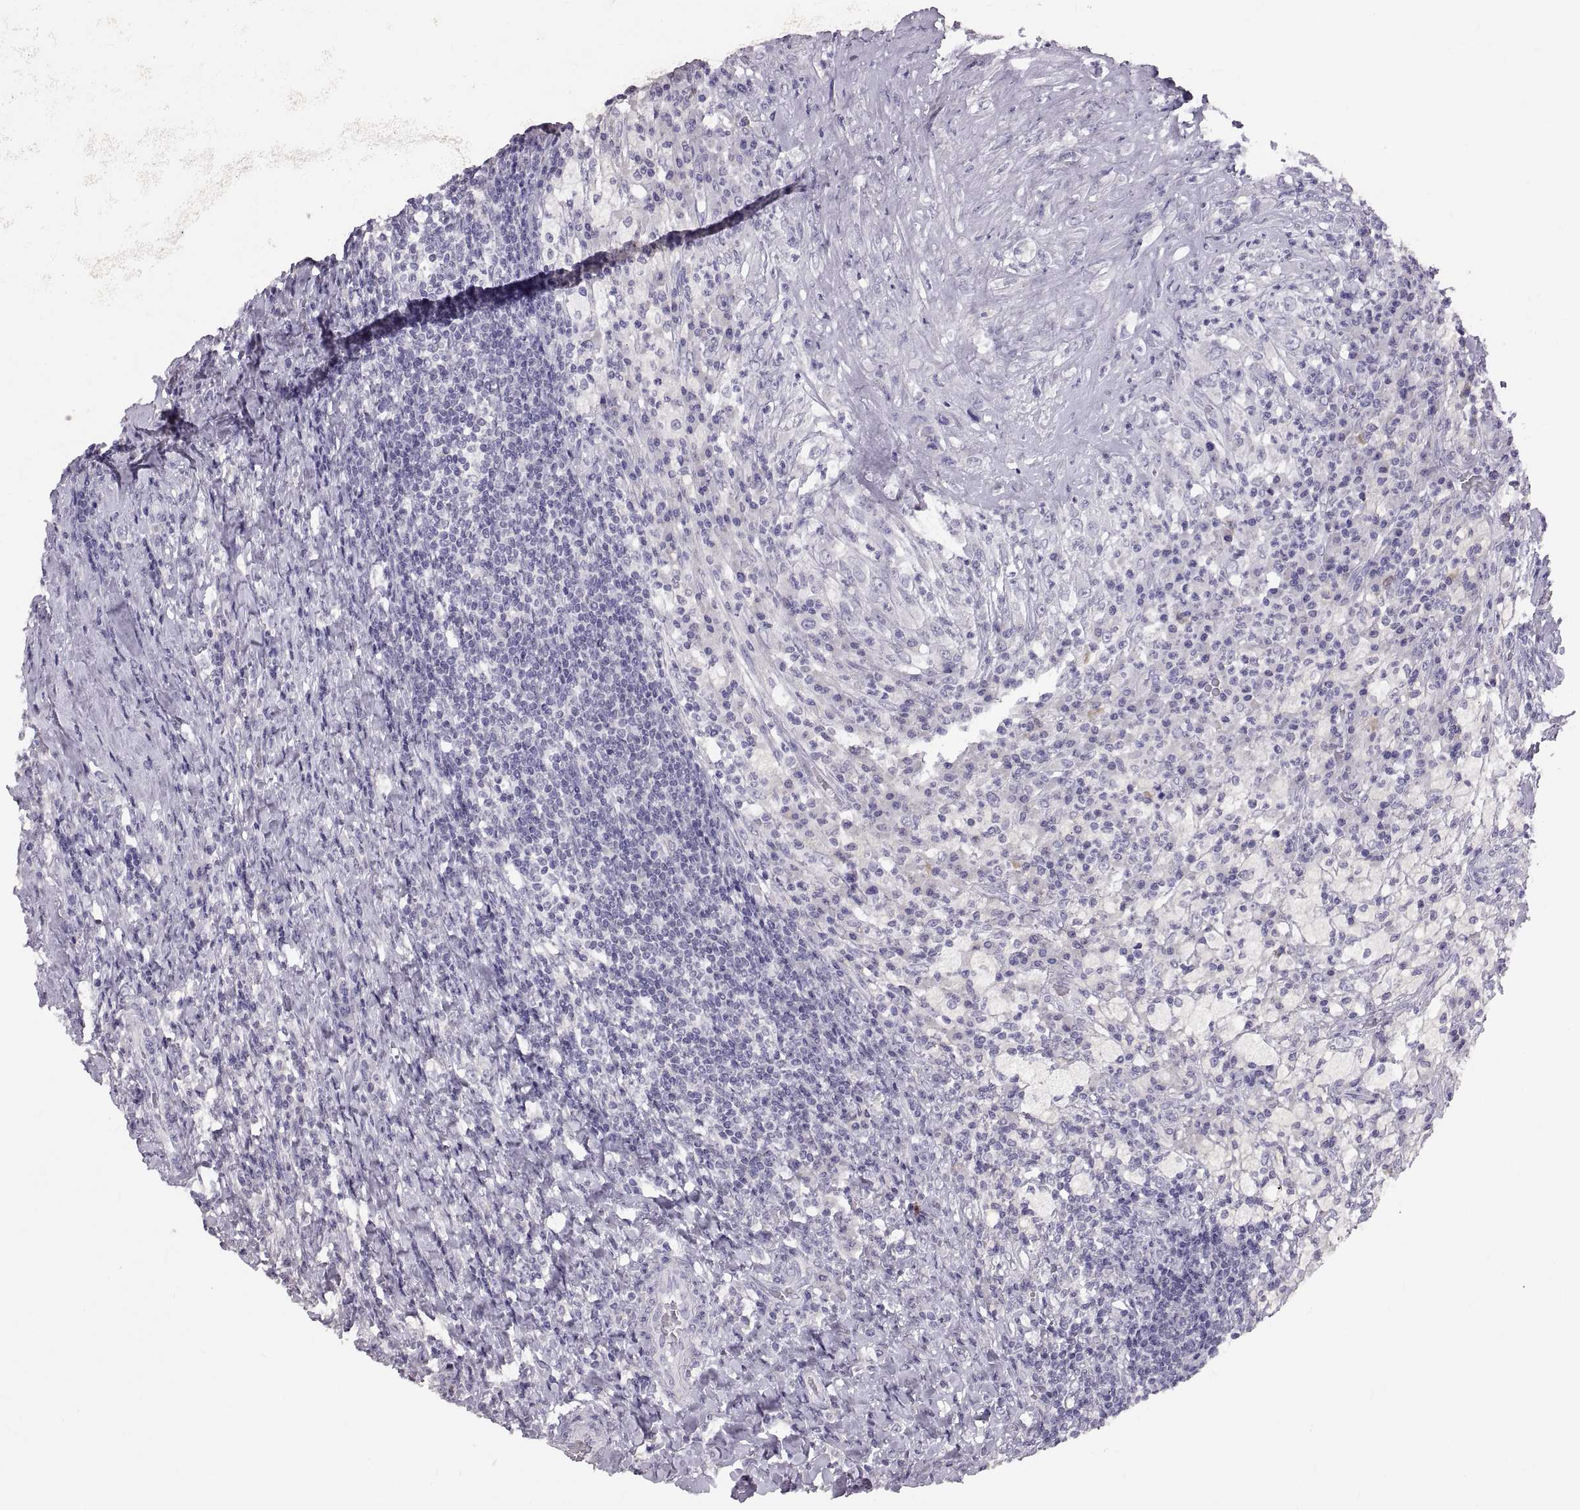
{"staining": {"intensity": "negative", "quantity": "none", "location": "none"}, "tissue": "testis cancer", "cell_type": "Tumor cells", "image_type": "cancer", "snomed": [{"axis": "morphology", "description": "Necrosis, NOS"}, {"axis": "morphology", "description": "Carcinoma, Embryonal, NOS"}, {"axis": "topography", "description": "Testis"}], "caption": "This is a histopathology image of immunohistochemistry staining of testis cancer (embryonal carcinoma), which shows no expression in tumor cells.", "gene": "WBP2NL", "patient": {"sex": "male", "age": 19}}